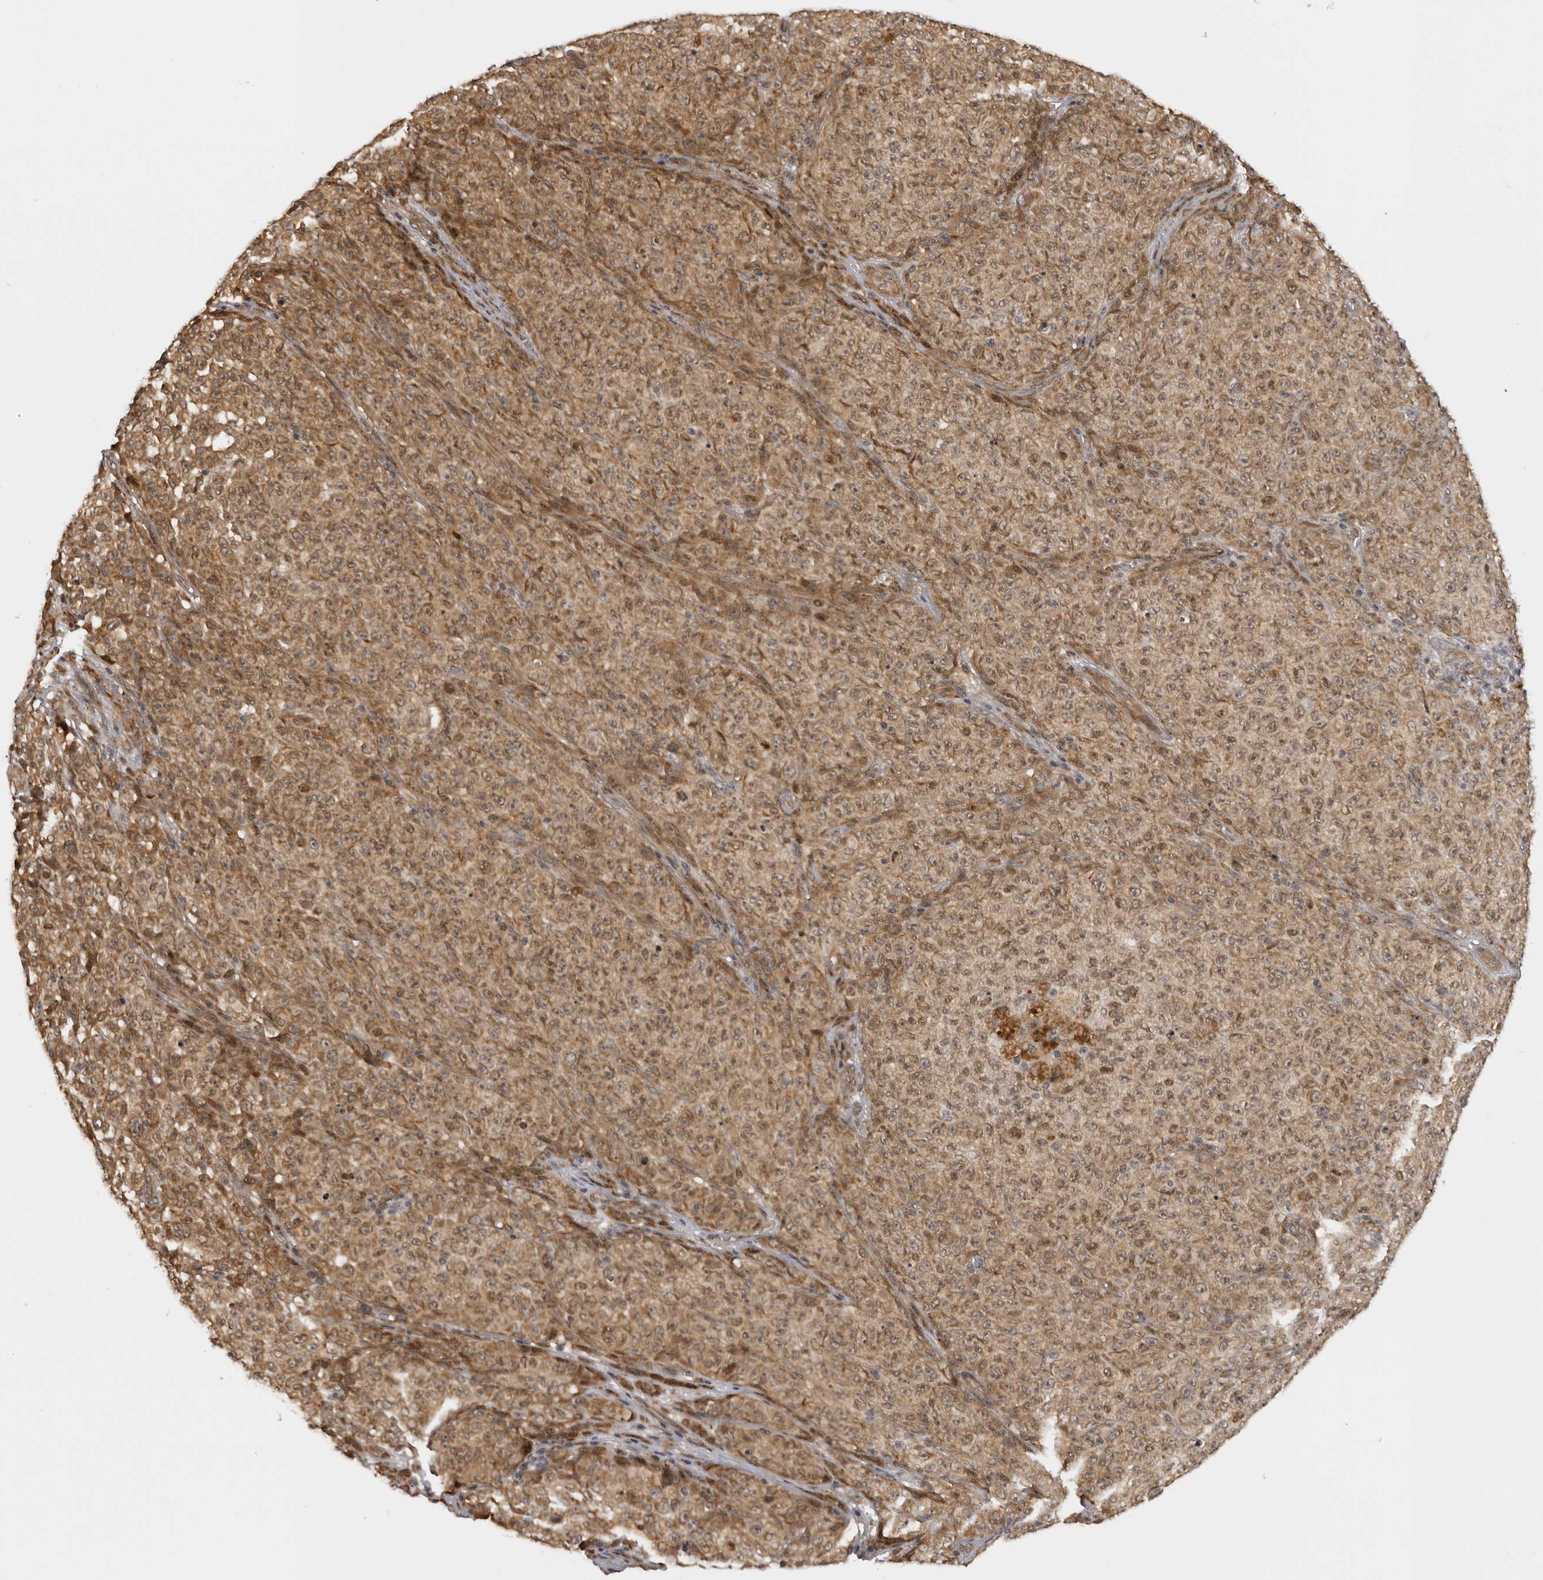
{"staining": {"intensity": "moderate", "quantity": ">75%", "location": "cytoplasmic/membranous"}, "tissue": "melanoma", "cell_type": "Tumor cells", "image_type": "cancer", "snomed": [{"axis": "morphology", "description": "Malignant melanoma, NOS"}, {"axis": "topography", "description": "Skin"}], "caption": "The micrograph shows immunohistochemical staining of melanoma. There is moderate cytoplasmic/membranous expression is appreciated in about >75% of tumor cells. Using DAB (3,3'-diaminobenzidine) (brown) and hematoxylin (blue) stains, captured at high magnification using brightfield microscopy.", "gene": "DNAH14", "patient": {"sex": "female", "age": 82}}